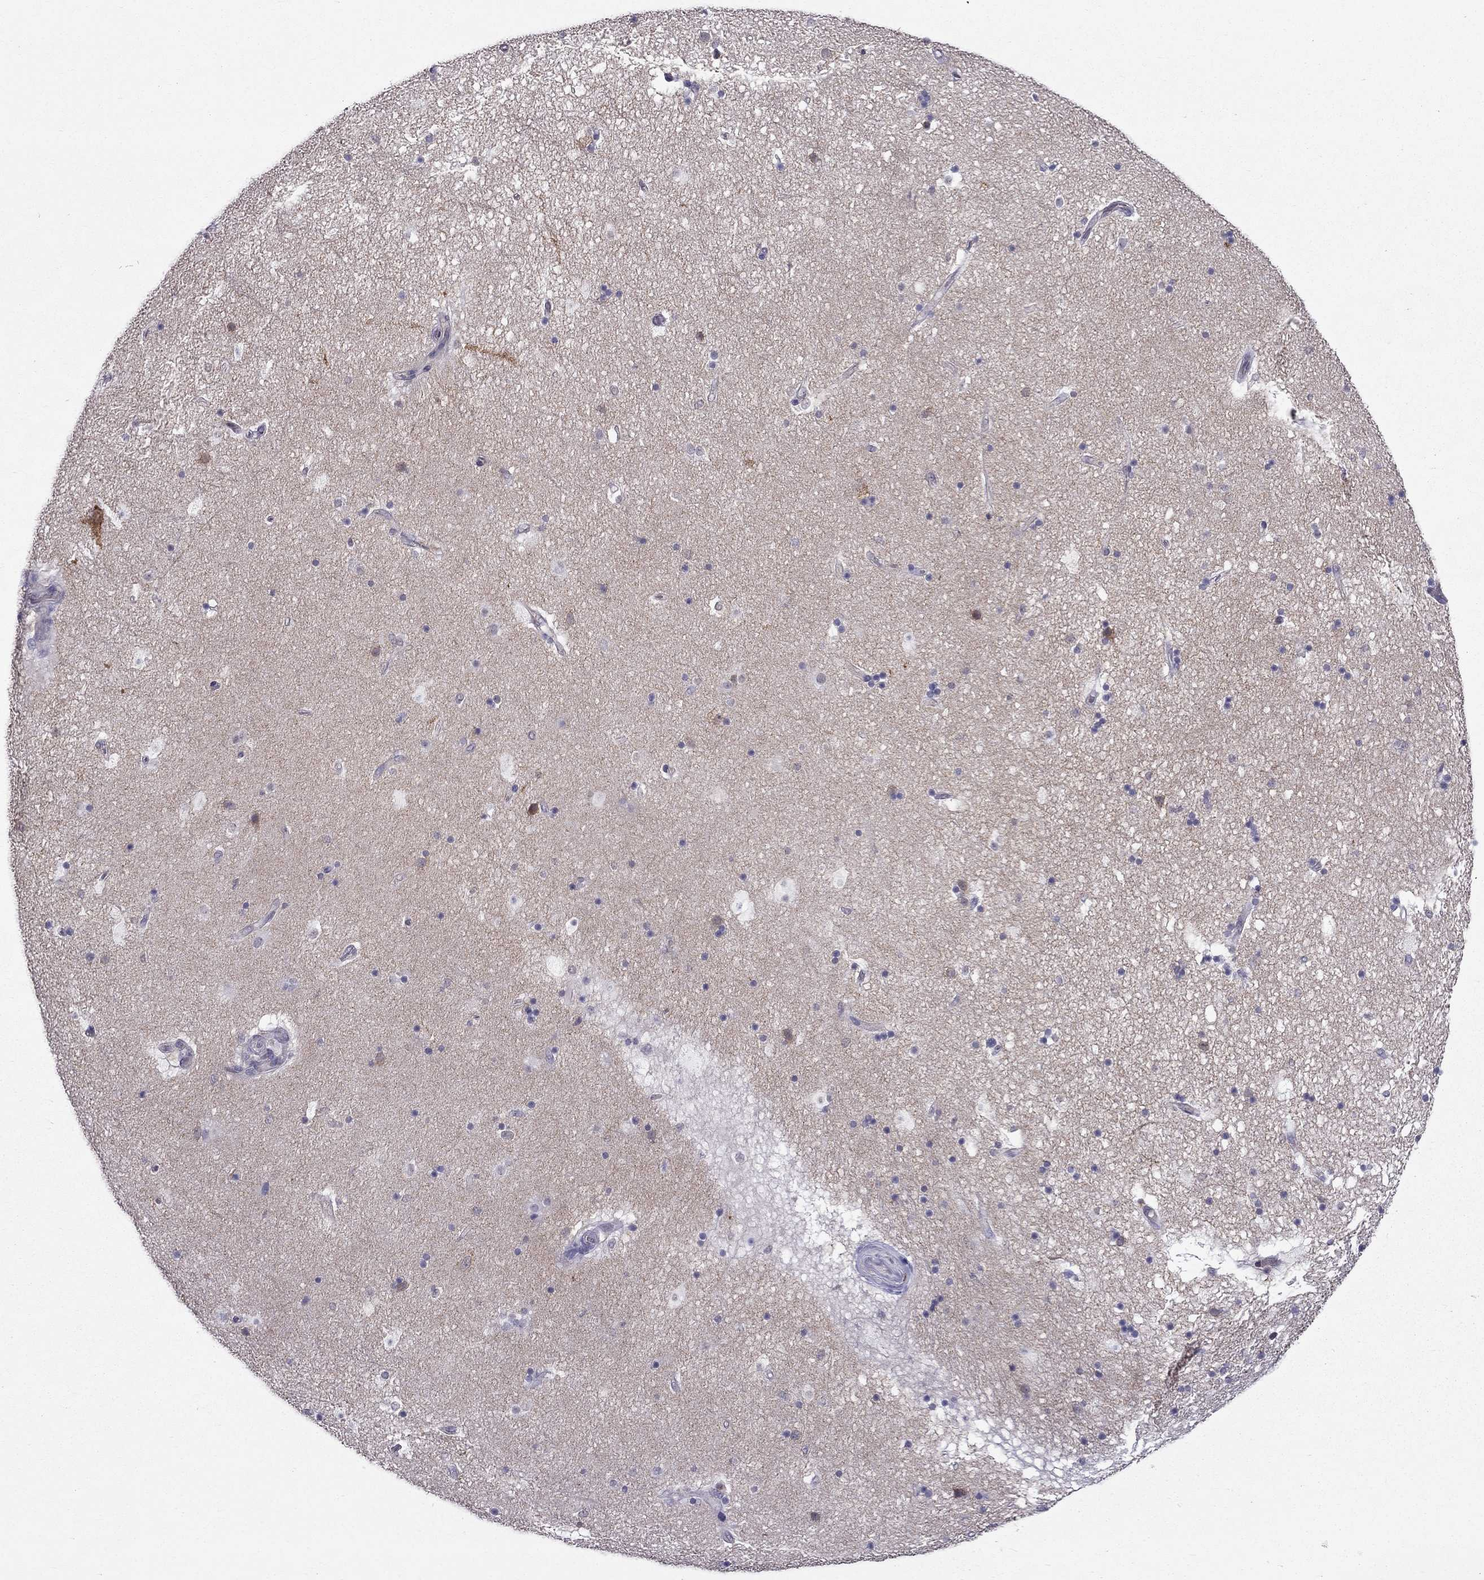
{"staining": {"intensity": "weak", "quantity": "25%-75%", "location": "cytoplasmic/membranous"}, "tissue": "hippocampus", "cell_type": "Glial cells", "image_type": "normal", "snomed": [{"axis": "morphology", "description": "Normal tissue, NOS"}, {"axis": "topography", "description": "Hippocampus"}], "caption": "Protein staining by IHC shows weak cytoplasmic/membranous expression in approximately 25%-75% of glial cells in normal hippocampus.", "gene": "AAK1", "patient": {"sex": "male", "age": 51}}